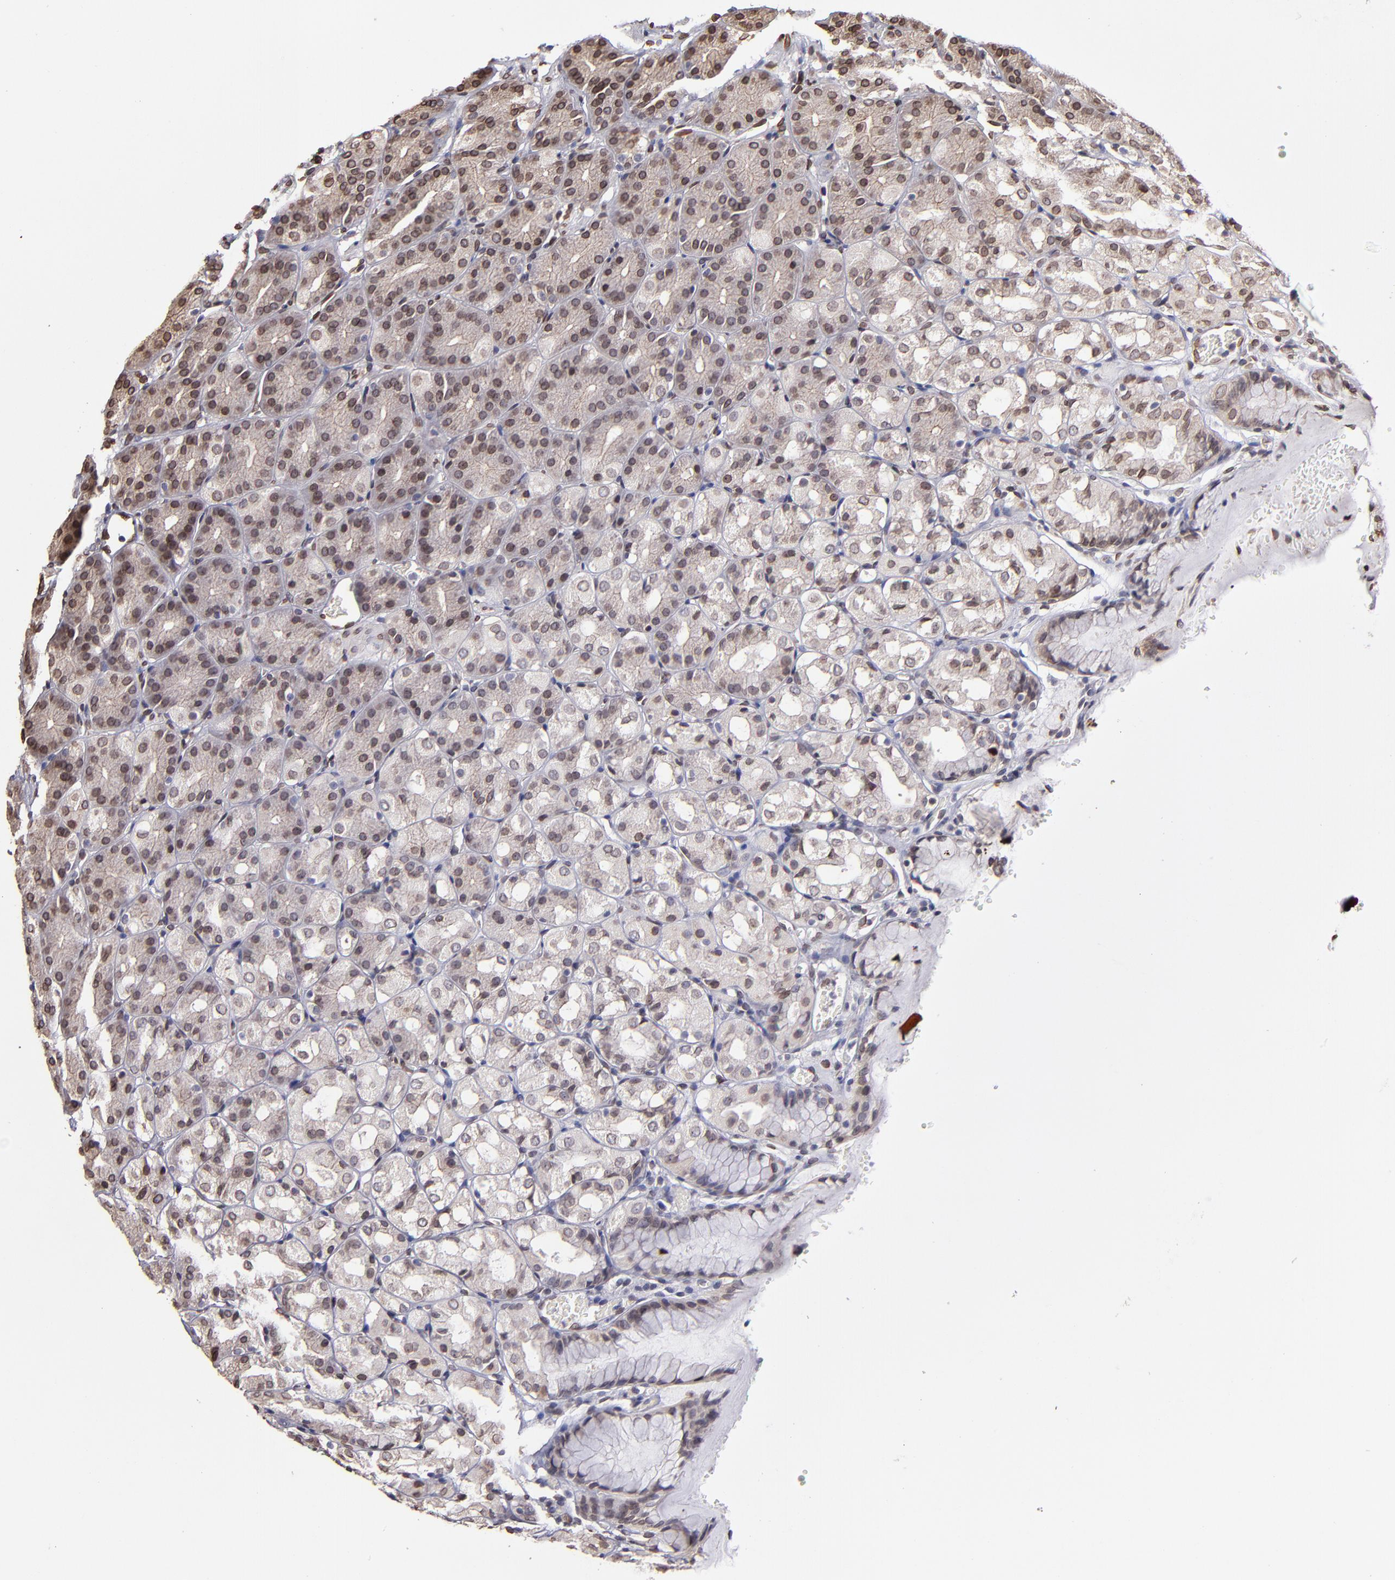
{"staining": {"intensity": "weak", "quantity": "25%-75%", "location": "cytoplasmic/membranous,nuclear"}, "tissue": "stomach", "cell_type": "Glandular cells", "image_type": "normal", "snomed": [{"axis": "morphology", "description": "Normal tissue, NOS"}, {"axis": "topography", "description": "Stomach, upper"}], "caption": "Stomach stained with a brown dye shows weak cytoplasmic/membranous,nuclear positive positivity in approximately 25%-75% of glandular cells.", "gene": "PUM3", "patient": {"sex": "female", "age": 81}}